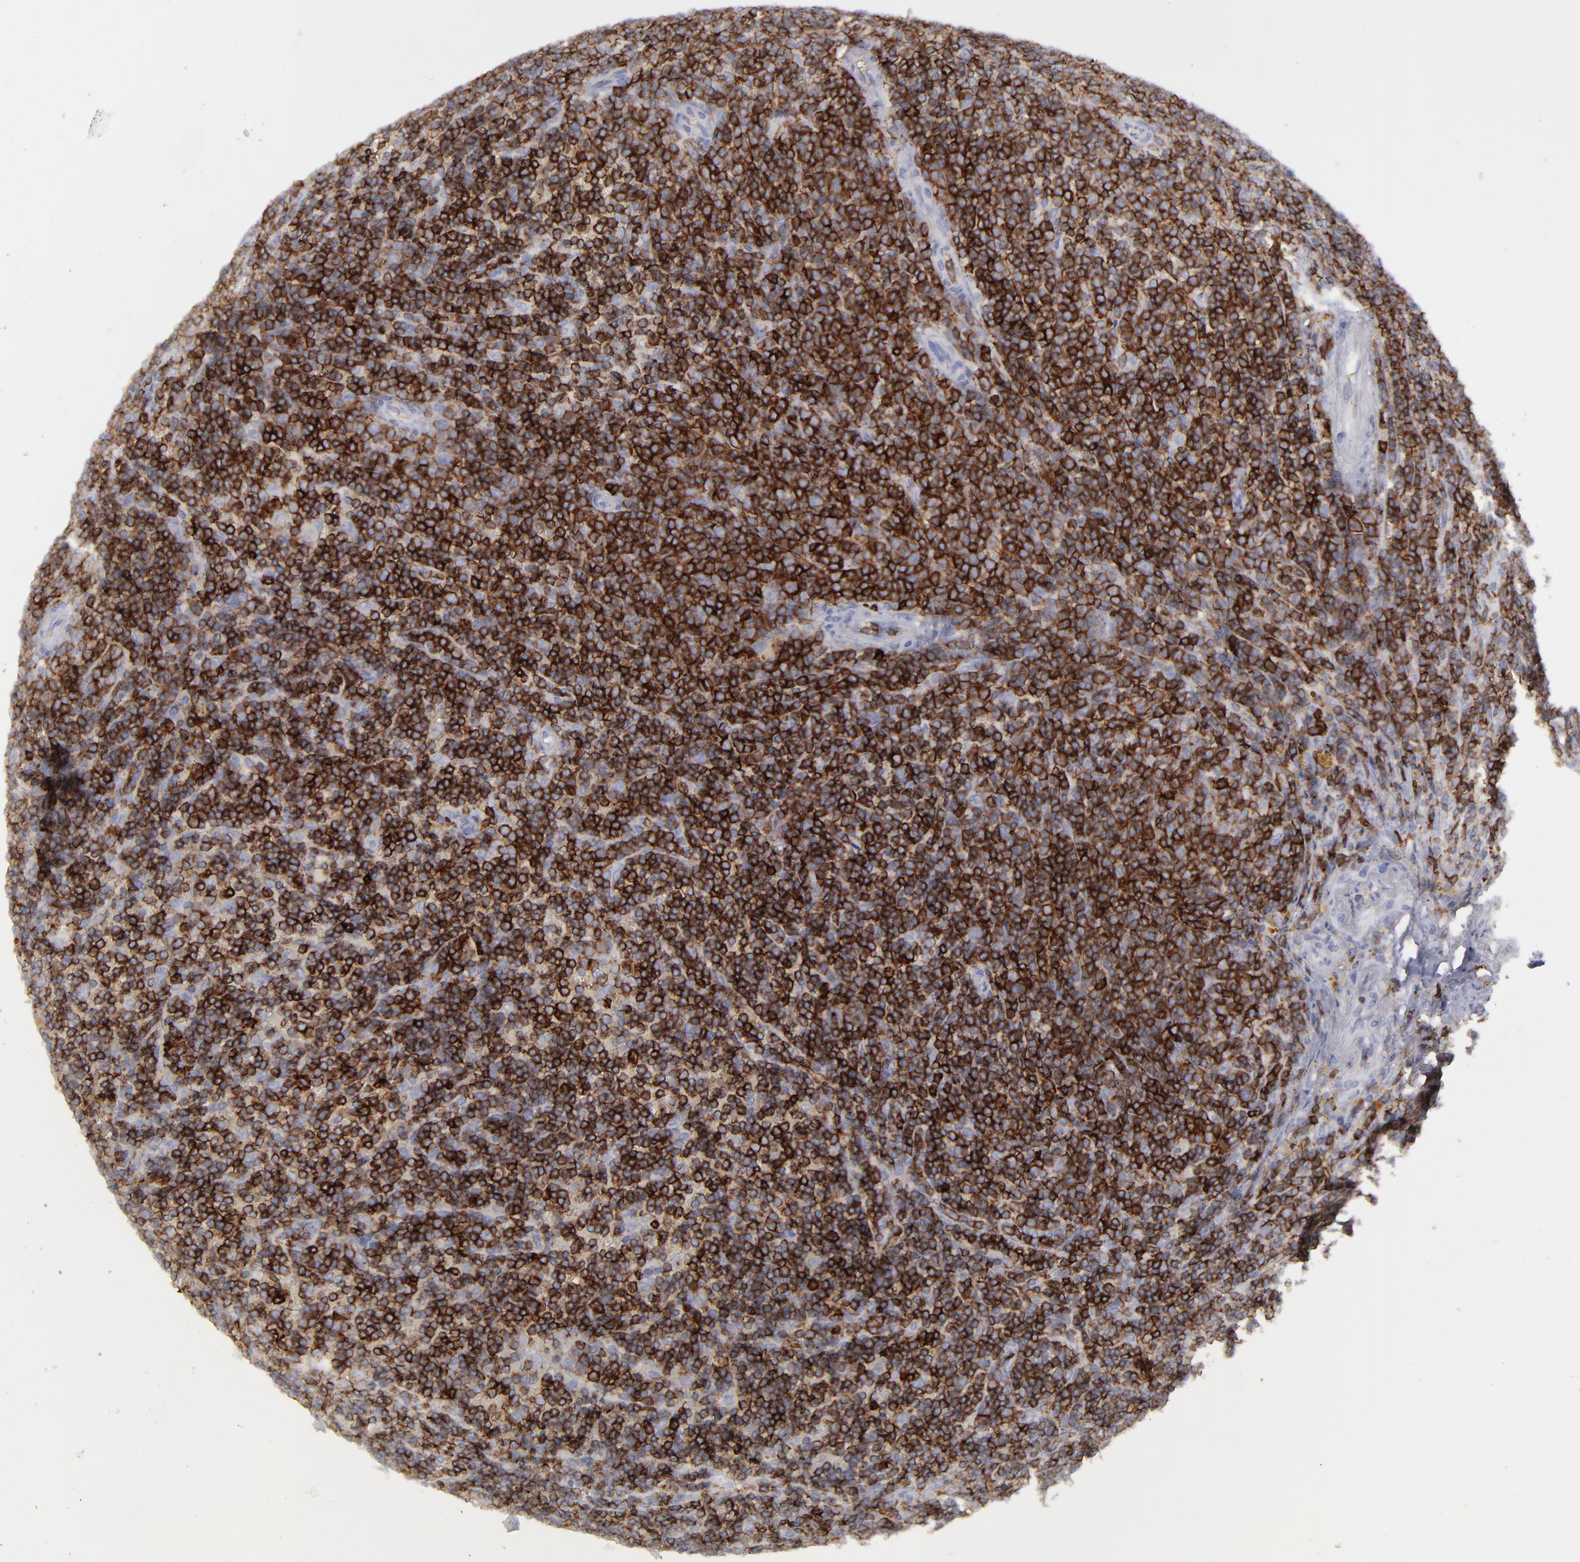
{"staining": {"intensity": "strong", "quantity": ">75%", "location": "cytoplasmic/membranous"}, "tissue": "lymphoma", "cell_type": "Tumor cells", "image_type": "cancer", "snomed": [{"axis": "morphology", "description": "Malignant lymphoma, non-Hodgkin's type, Low grade"}, {"axis": "topography", "description": "Spleen"}], "caption": "Tumor cells reveal high levels of strong cytoplasmic/membranous positivity in about >75% of cells in lymphoma. (DAB IHC with brightfield microscopy, high magnification).", "gene": "CD27", "patient": {"sex": "male", "age": 80}}